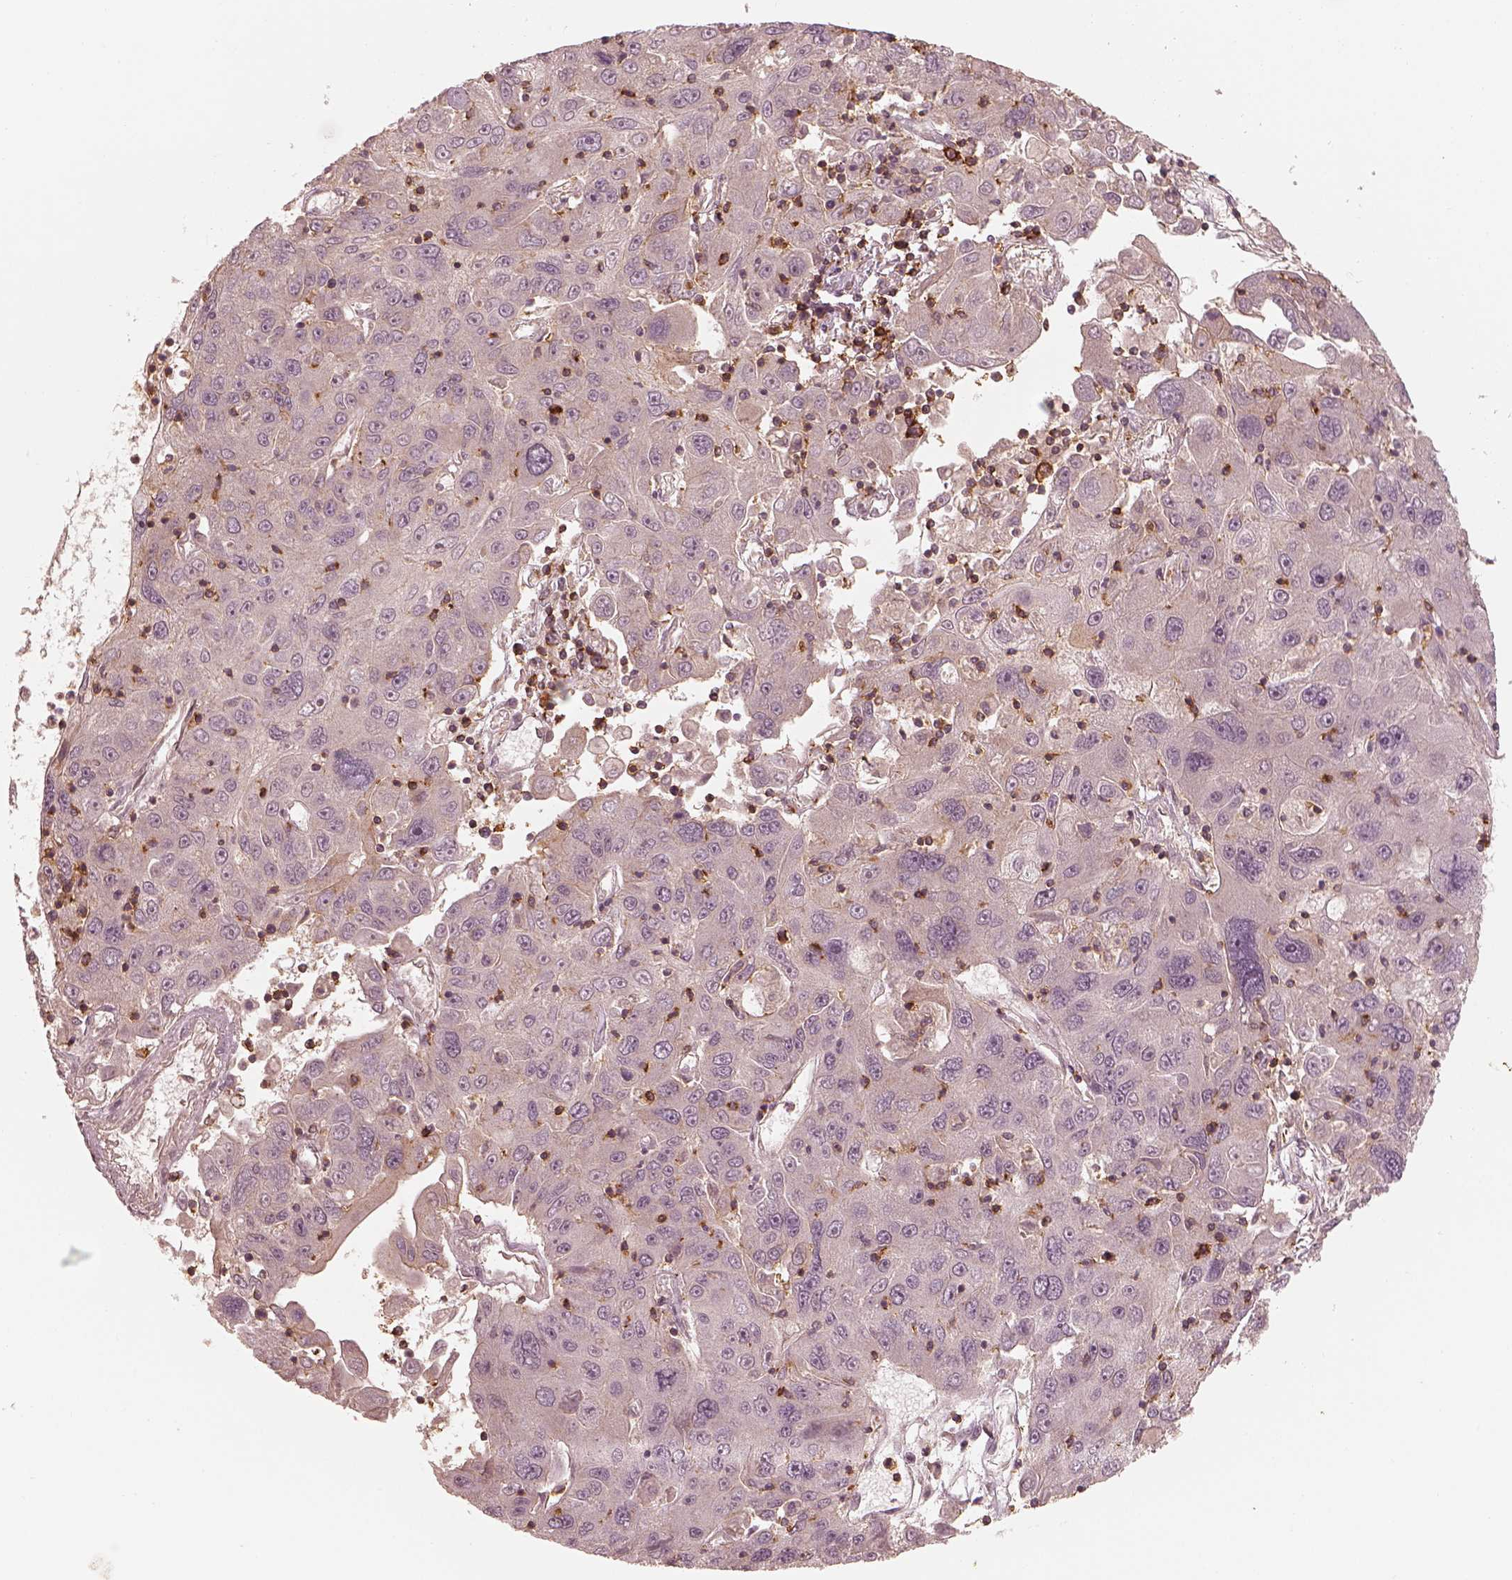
{"staining": {"intensity": "negative", "quantity": "none", "location": "none"}, "tissue": "stomach cancer", "cell_type": "Tumor cells", "image_type": "cancer", "snomed": [{"axis": "morphology", "description": "Adenocarcinoma, NOS"}, {"axis": "topography", "description": "Stomach"}], "caption": "Histopathology image shows no protein expression in tumor cells of stomach cancer tissue.", "gene": "FAM107B", "patient": {"sex": "male", "age": 56}}